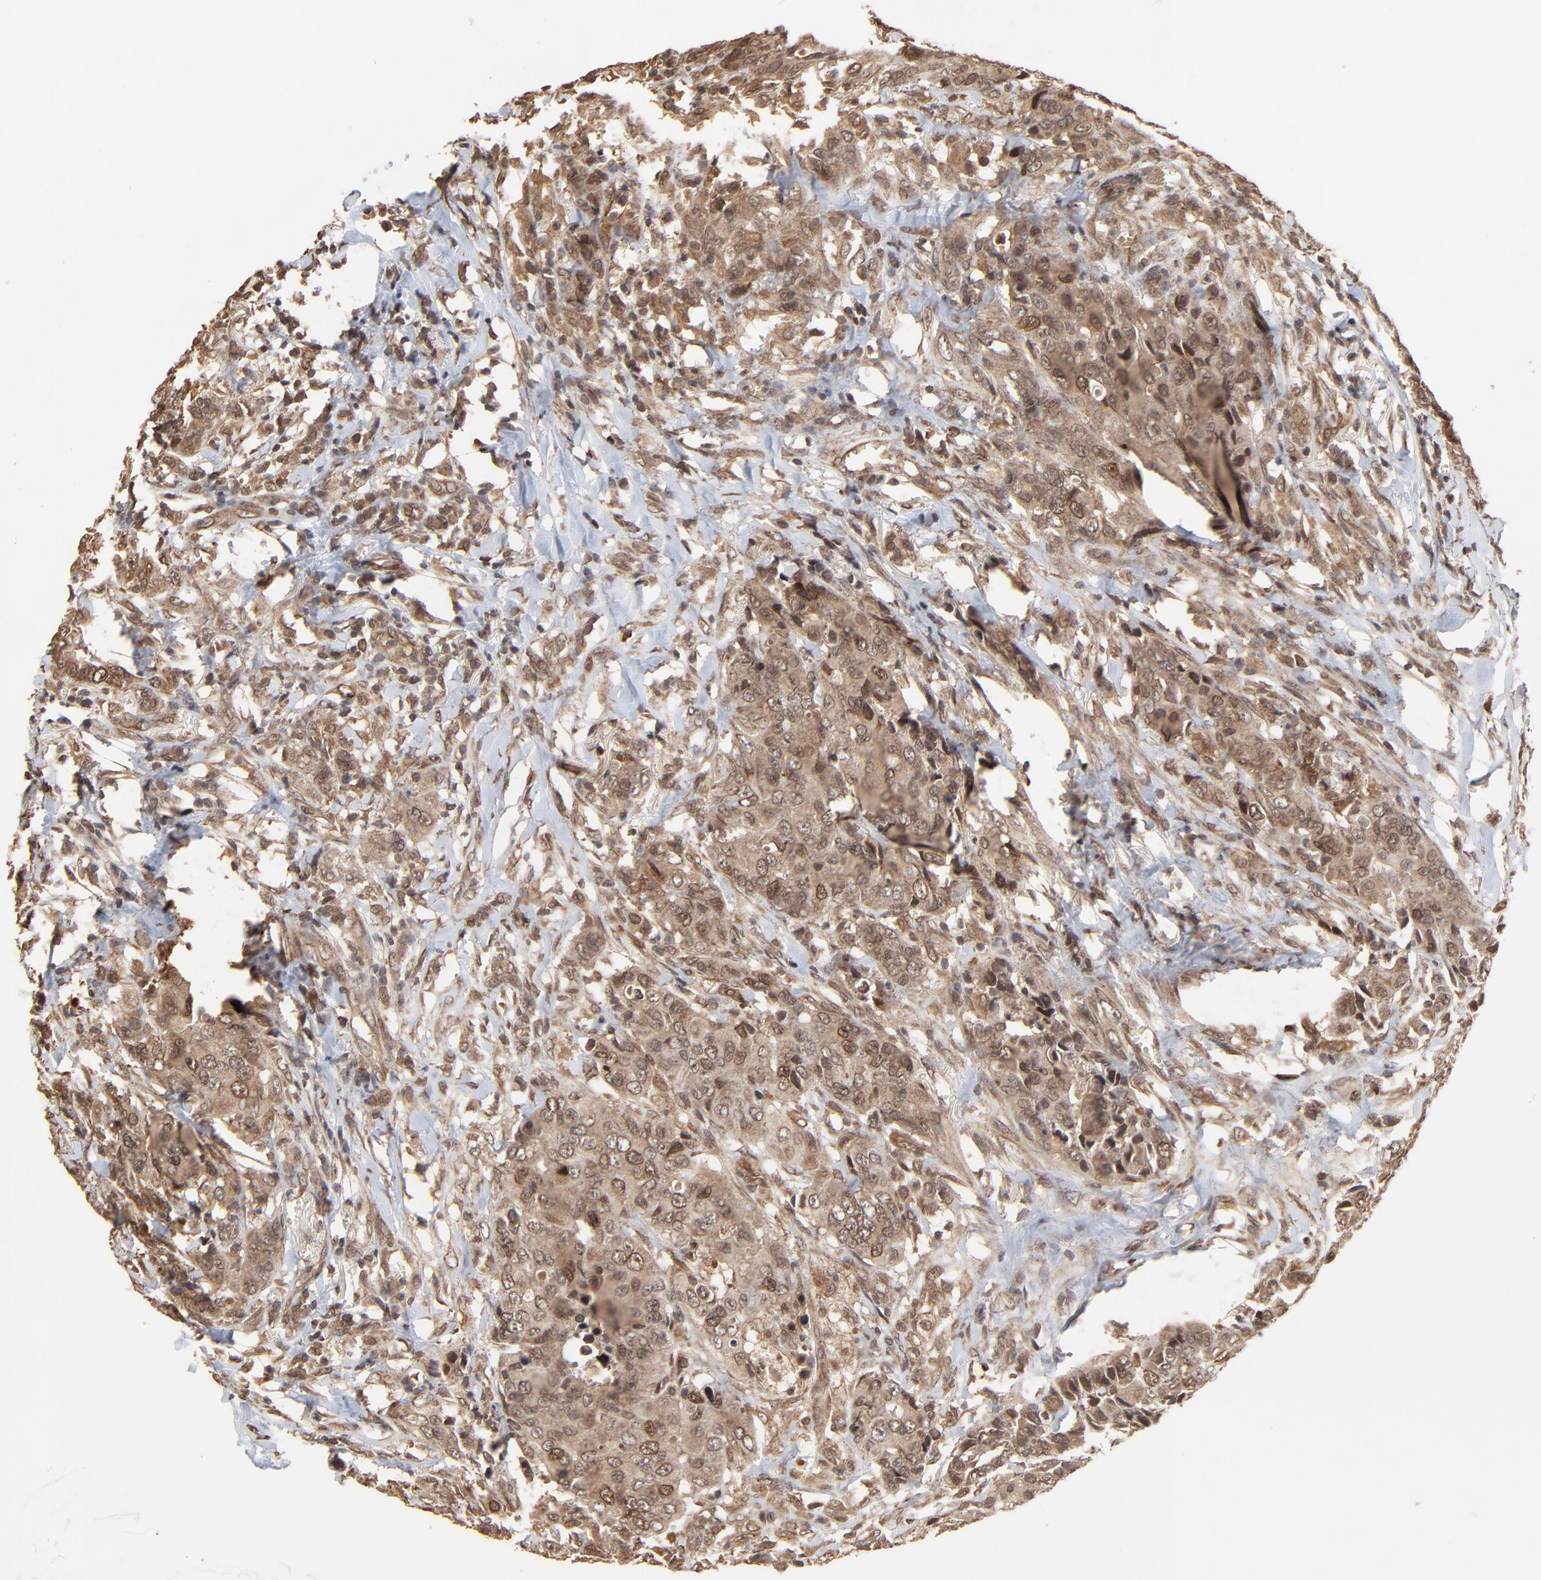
{"staining": {"intensity": "moderate", "quantity": ">75%", "location": "cytoplasmic/membranous,nuclear"}, "tissue": "breast cancer", "cell_type": "Tumor cells", "image_type": "cancer", "snomed": [{"axis": "morphology", "description": "Duct carcinoma"}, {"axis": "topography", "description": "Breast"}], "caption": "Immunohistochemical staining of infiltrating ductal carcinoma (breast) displays medium levels of moderate cytoplasmic/membranous and nuclear protein expression in approximately >75% of tumor cells.", "gene": "FAM227A", "patient": {"sex": "female", "age": 54}}